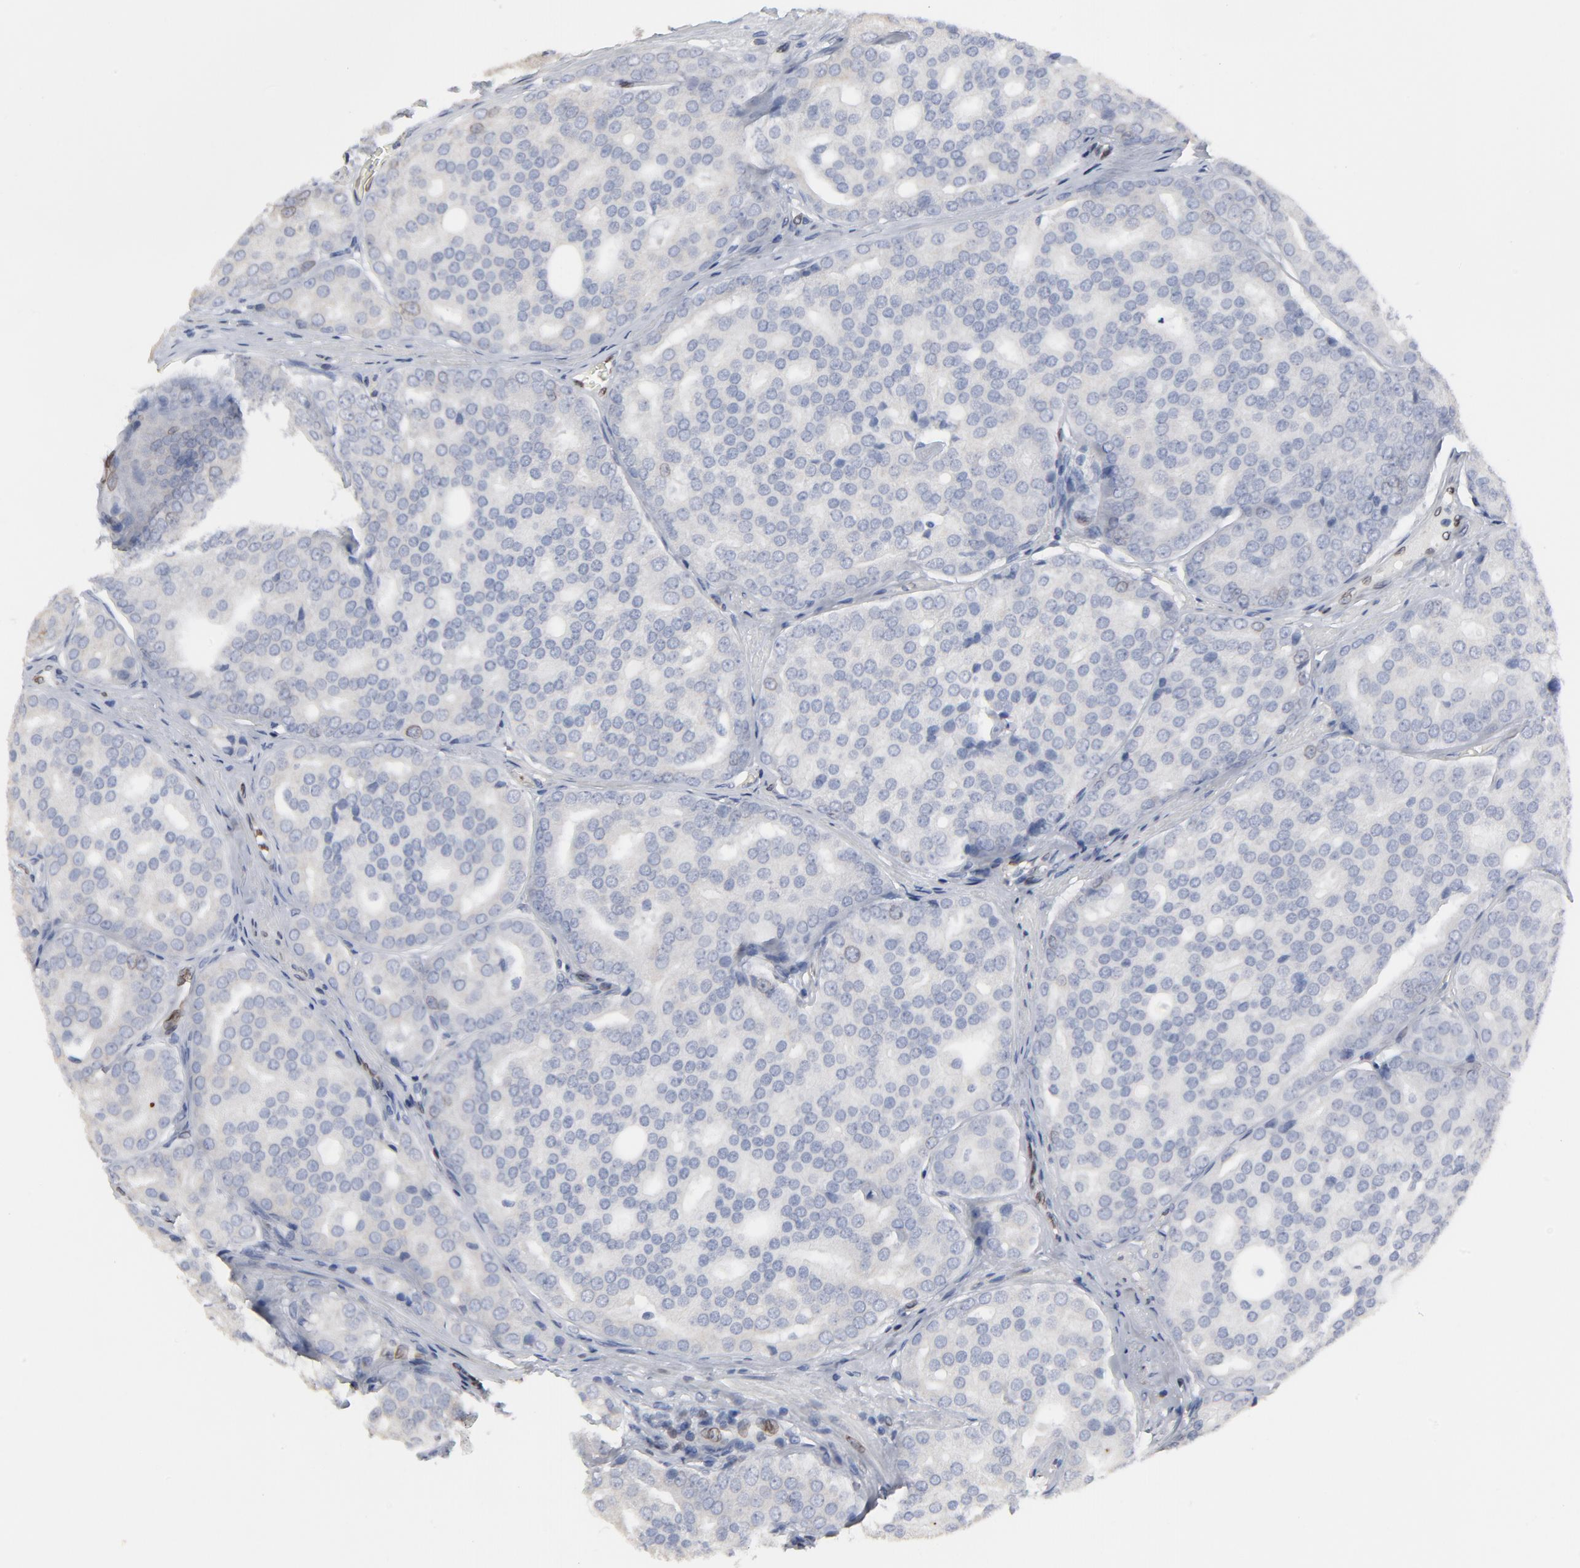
{"staining": {"intensity": "negative", "quantity": "none", "location": "none"}, "tissue": "prostate cancer", "cell_type": "Tumor cells", "image_type": "cancer", "snomed": [{"axis": "morphology", "description": "Adenocarcinoma, High grade"}, {"axis": "topography", "description": "Prostate"}], "caption": "A micrograph of prostate cancer stained for a protein shows no brown staining in tumor cells.", "gene": "SYNE2", "patient": {"sex": "male", "age": 64}}